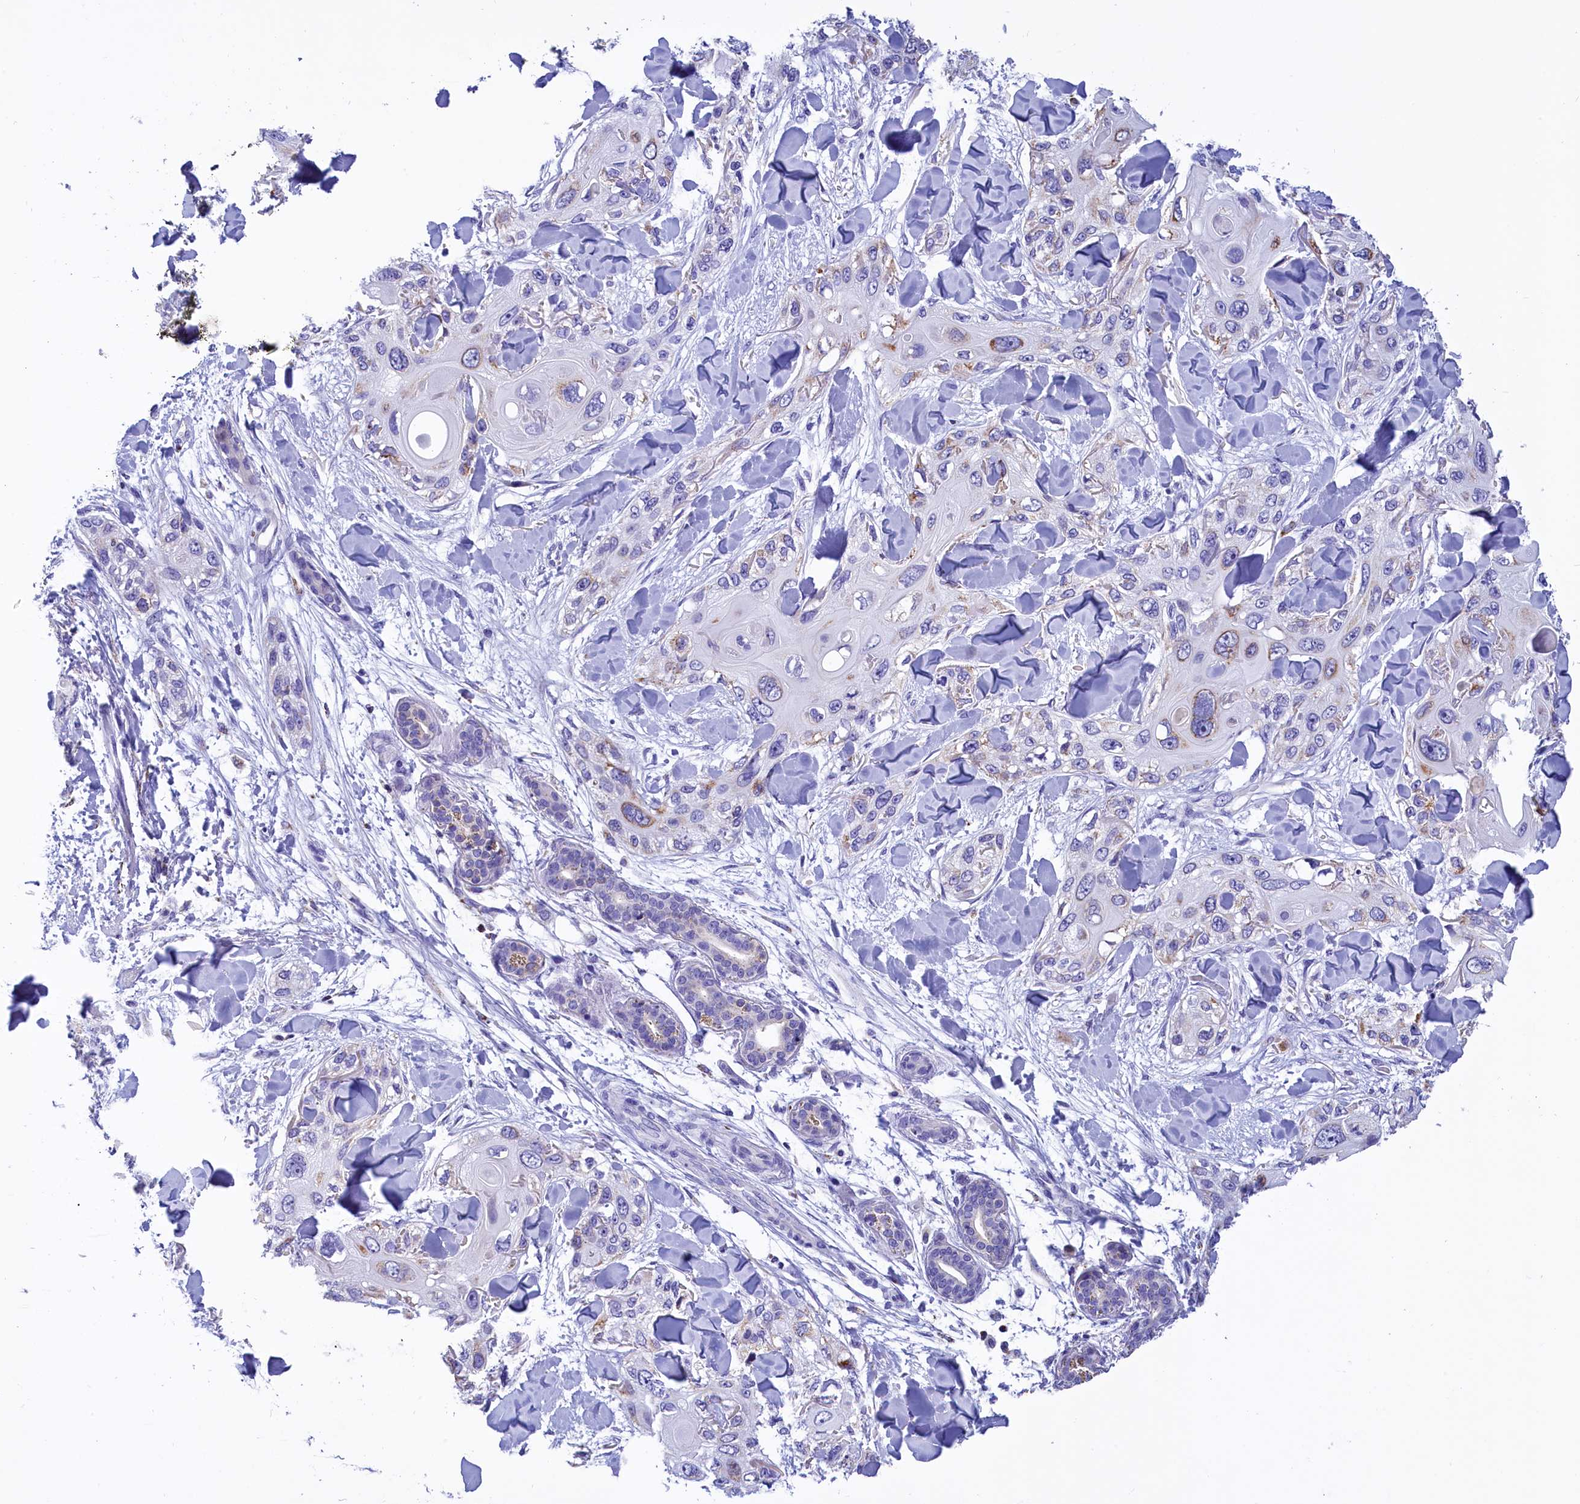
{"staining": {"intensity": "moderate", "quantity": "<25%", "location": "cytoplasmic/membranous"}, "tissue": "skin cancer", "cell_type": "Tumor cells", "image_type": "cancer", "snomed": [{"axis": "morphology", "description": "Normal tissue, NOS"}, {"axis": "morphology", "description": "Squamous cell carcinoma, NOS"}, {"axis": "topography", "description": "Skin"}], "caption": "This histopathology image demonstrates IHC staining of skin squamous cell carcinoma, with low moderate cytoplasmic/membranous positivity in about <25% of tumor cells.", "gene": "ABAT", "patient": {"sex": "male", "age": 72}}